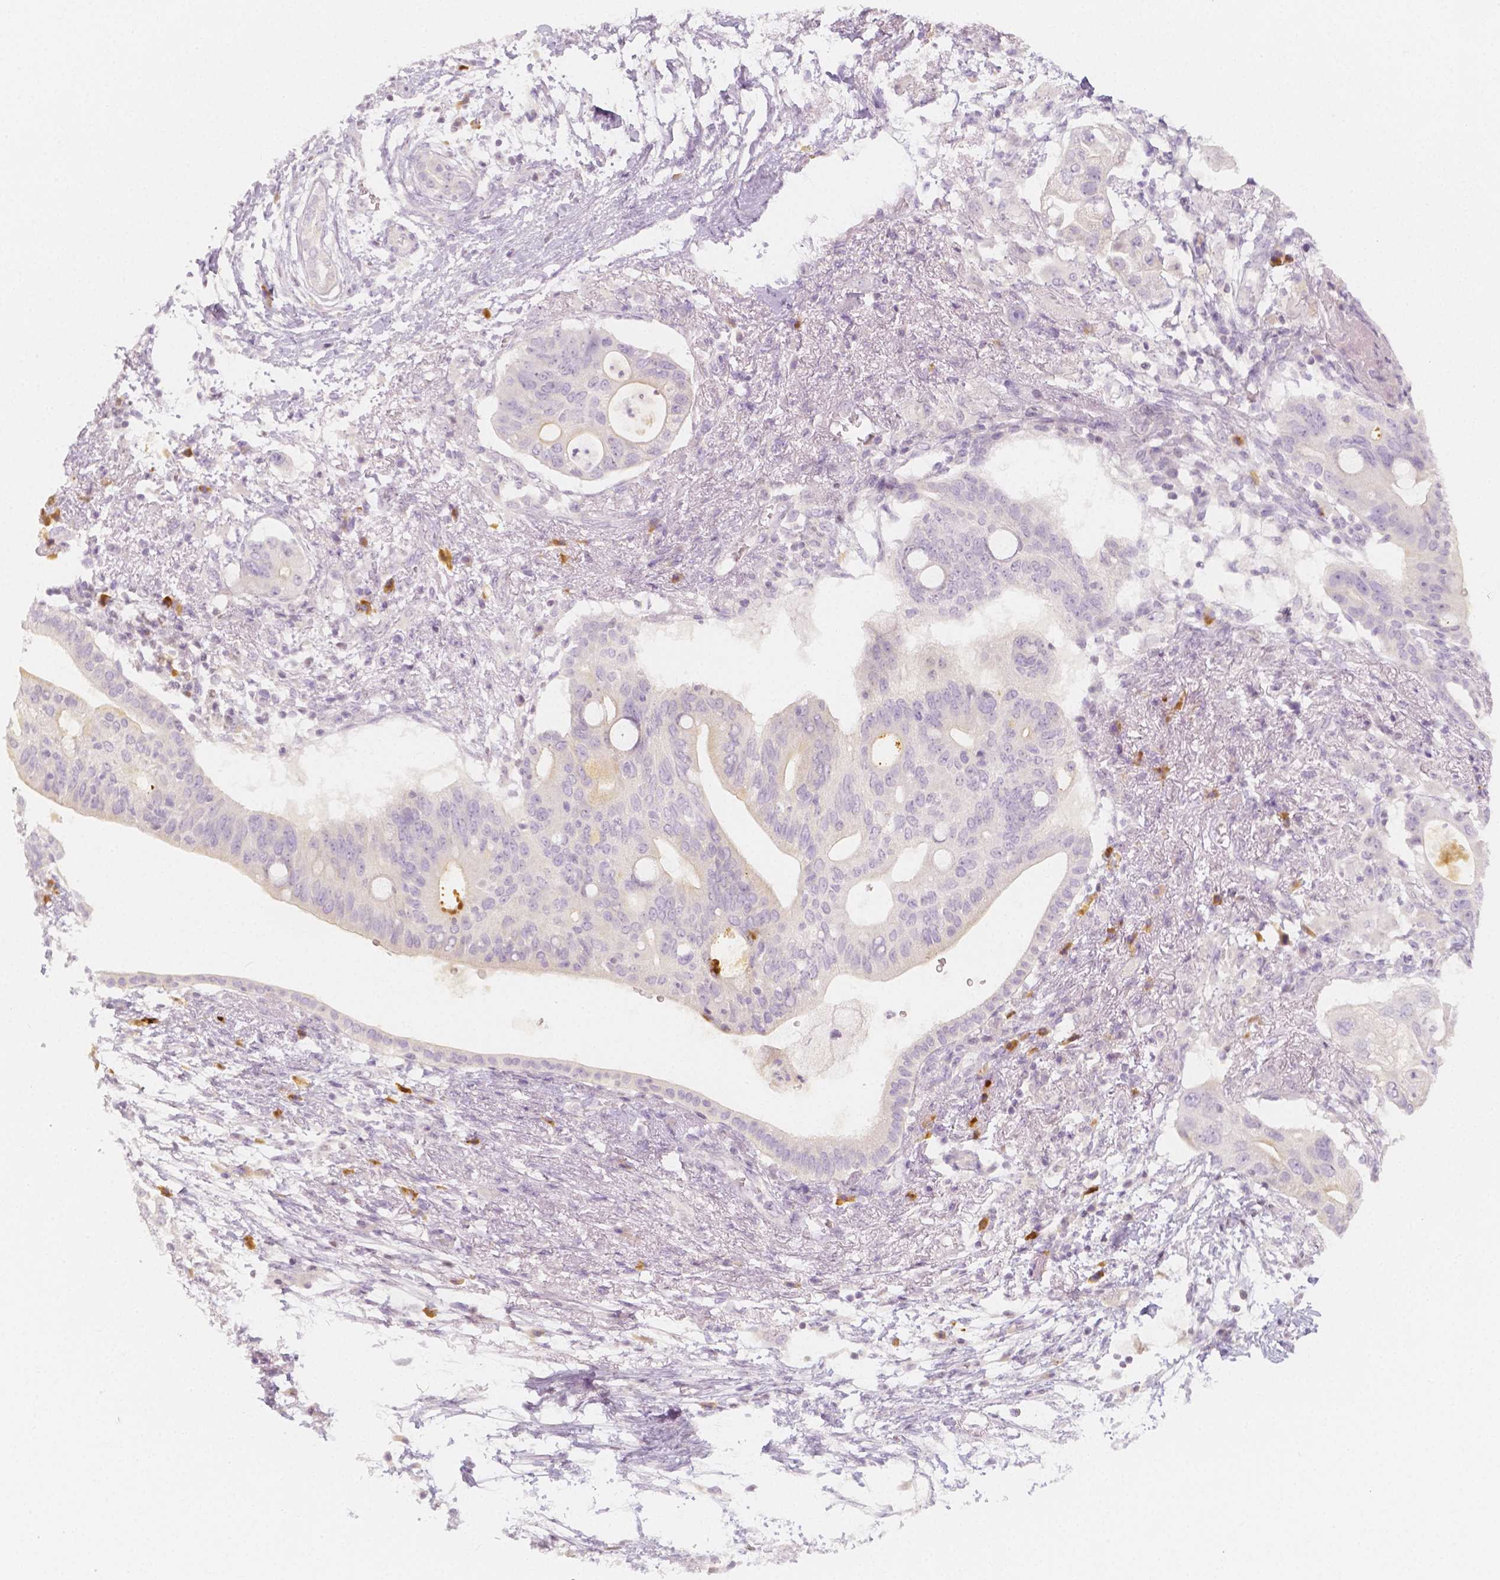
{"staining": {"intensity": "negative", "quantity": "none", "location": "none"}, "tissue": "pancreatic cancer", "cell_type": "Tumor cells", "image_type": "cancer", "snomed": [{"axis": "morphology", "description": "Adenocarcinoma, NOS"}, {"axis": "topography", "description": "Pancreas"}], "caption": "Pancreatic cancer (adenocarcinoma) stained for a protein using IHC reveals no expression tumor cells.", "gene": "BATF", "patient": {"sex": "female", "age": 72}}